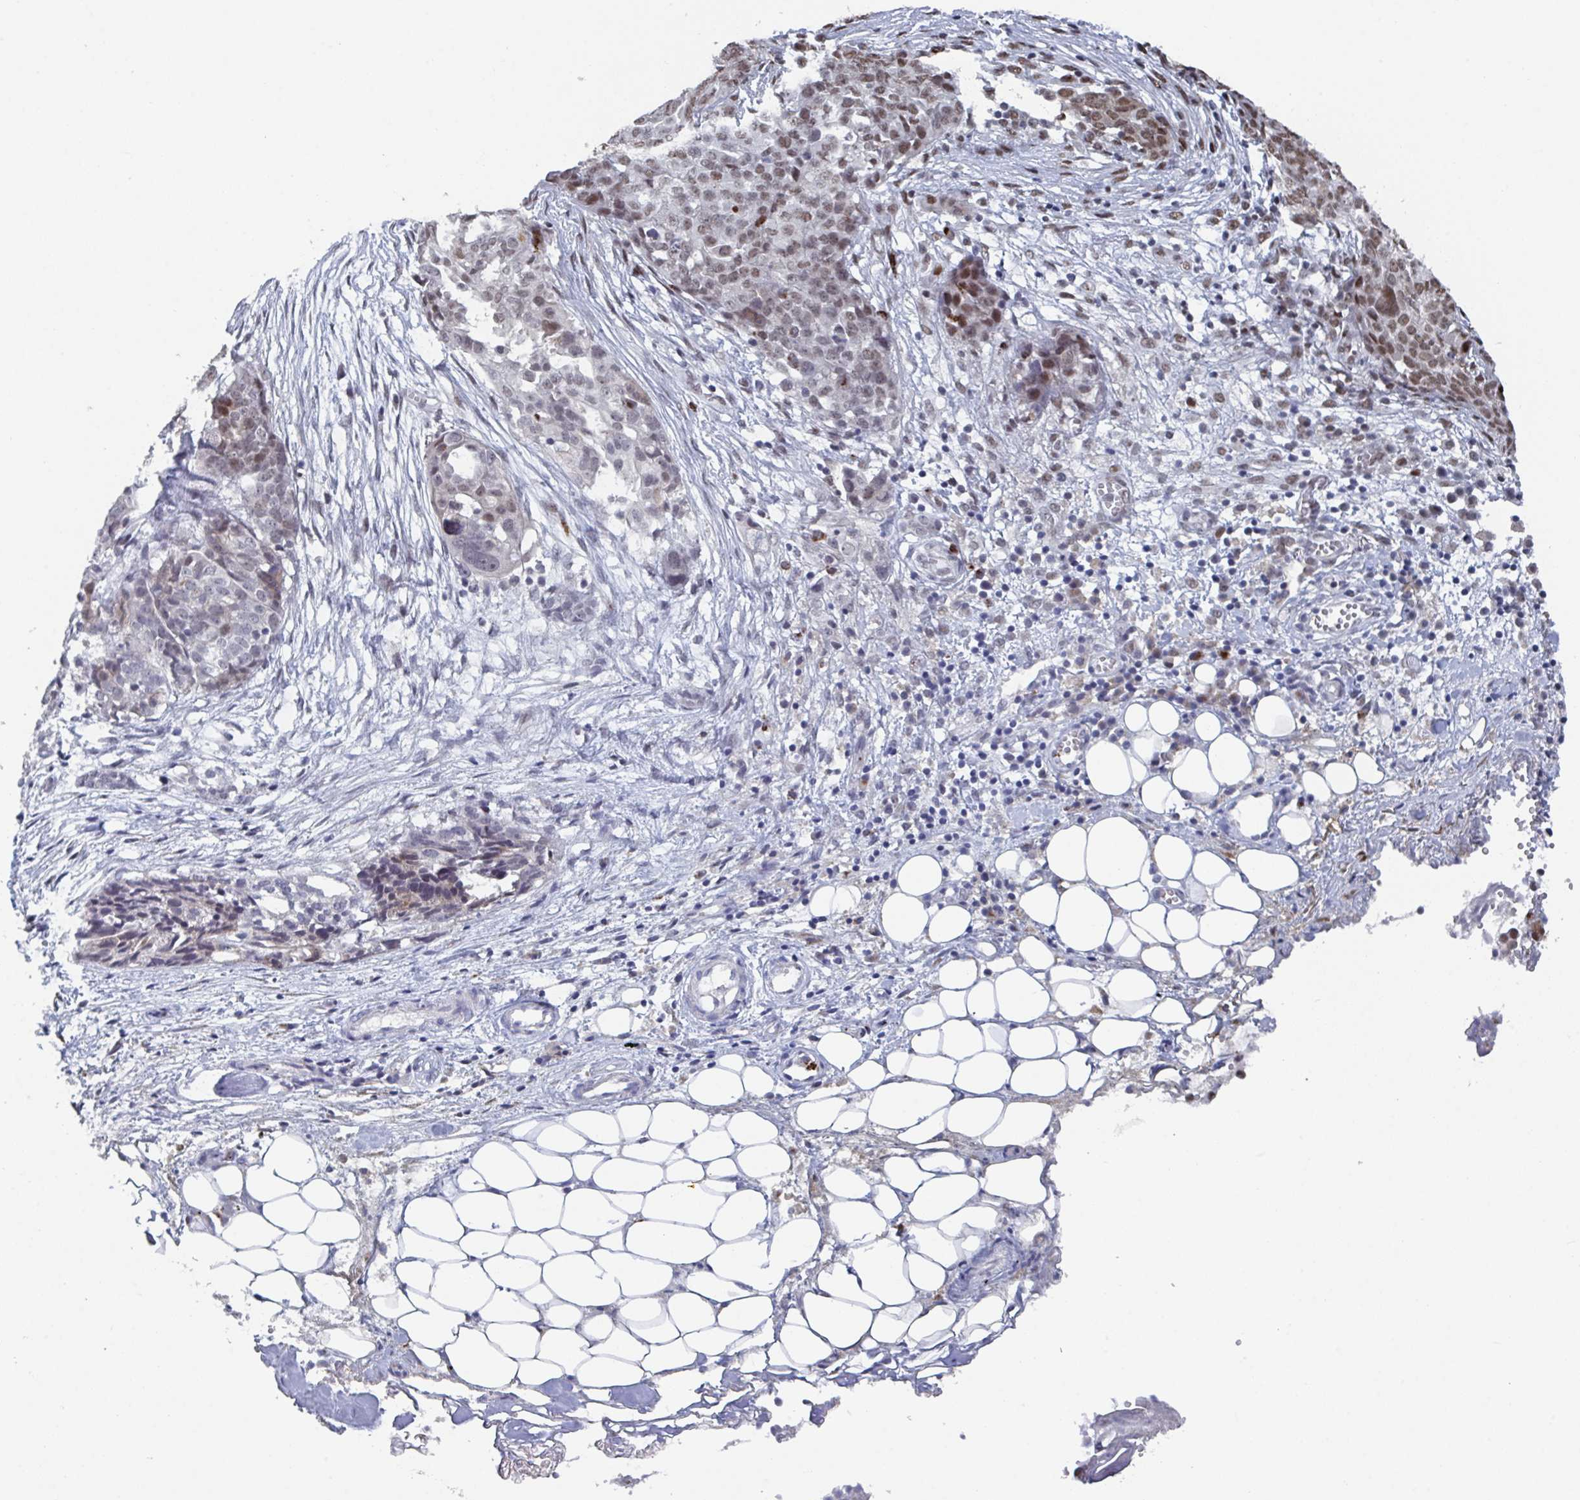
{"staining": {"intensity": "strong", "quantity": "25%-75%", "location": "nuclear"}, "tissue": "ovarian cancer", "cell_type": "Tumor cells", "image_type": "cancer", "snomed": [{"axis": "morphology", "description": "Cystadenocarcinoma, serous, NOS"}, {"axis": "topography", "description": "Soft tissue"}, {"axis": "topography", "description": "Ovary"}], "caption": "Immunohistochemical staining of human ovarian serous cystadenocarcinoma shows high levels of strong nuclear expression in approximately 25%-75% of tumor cells.", "gene": "ZNF607", "patient": {"sex": "female", "age": 57}}